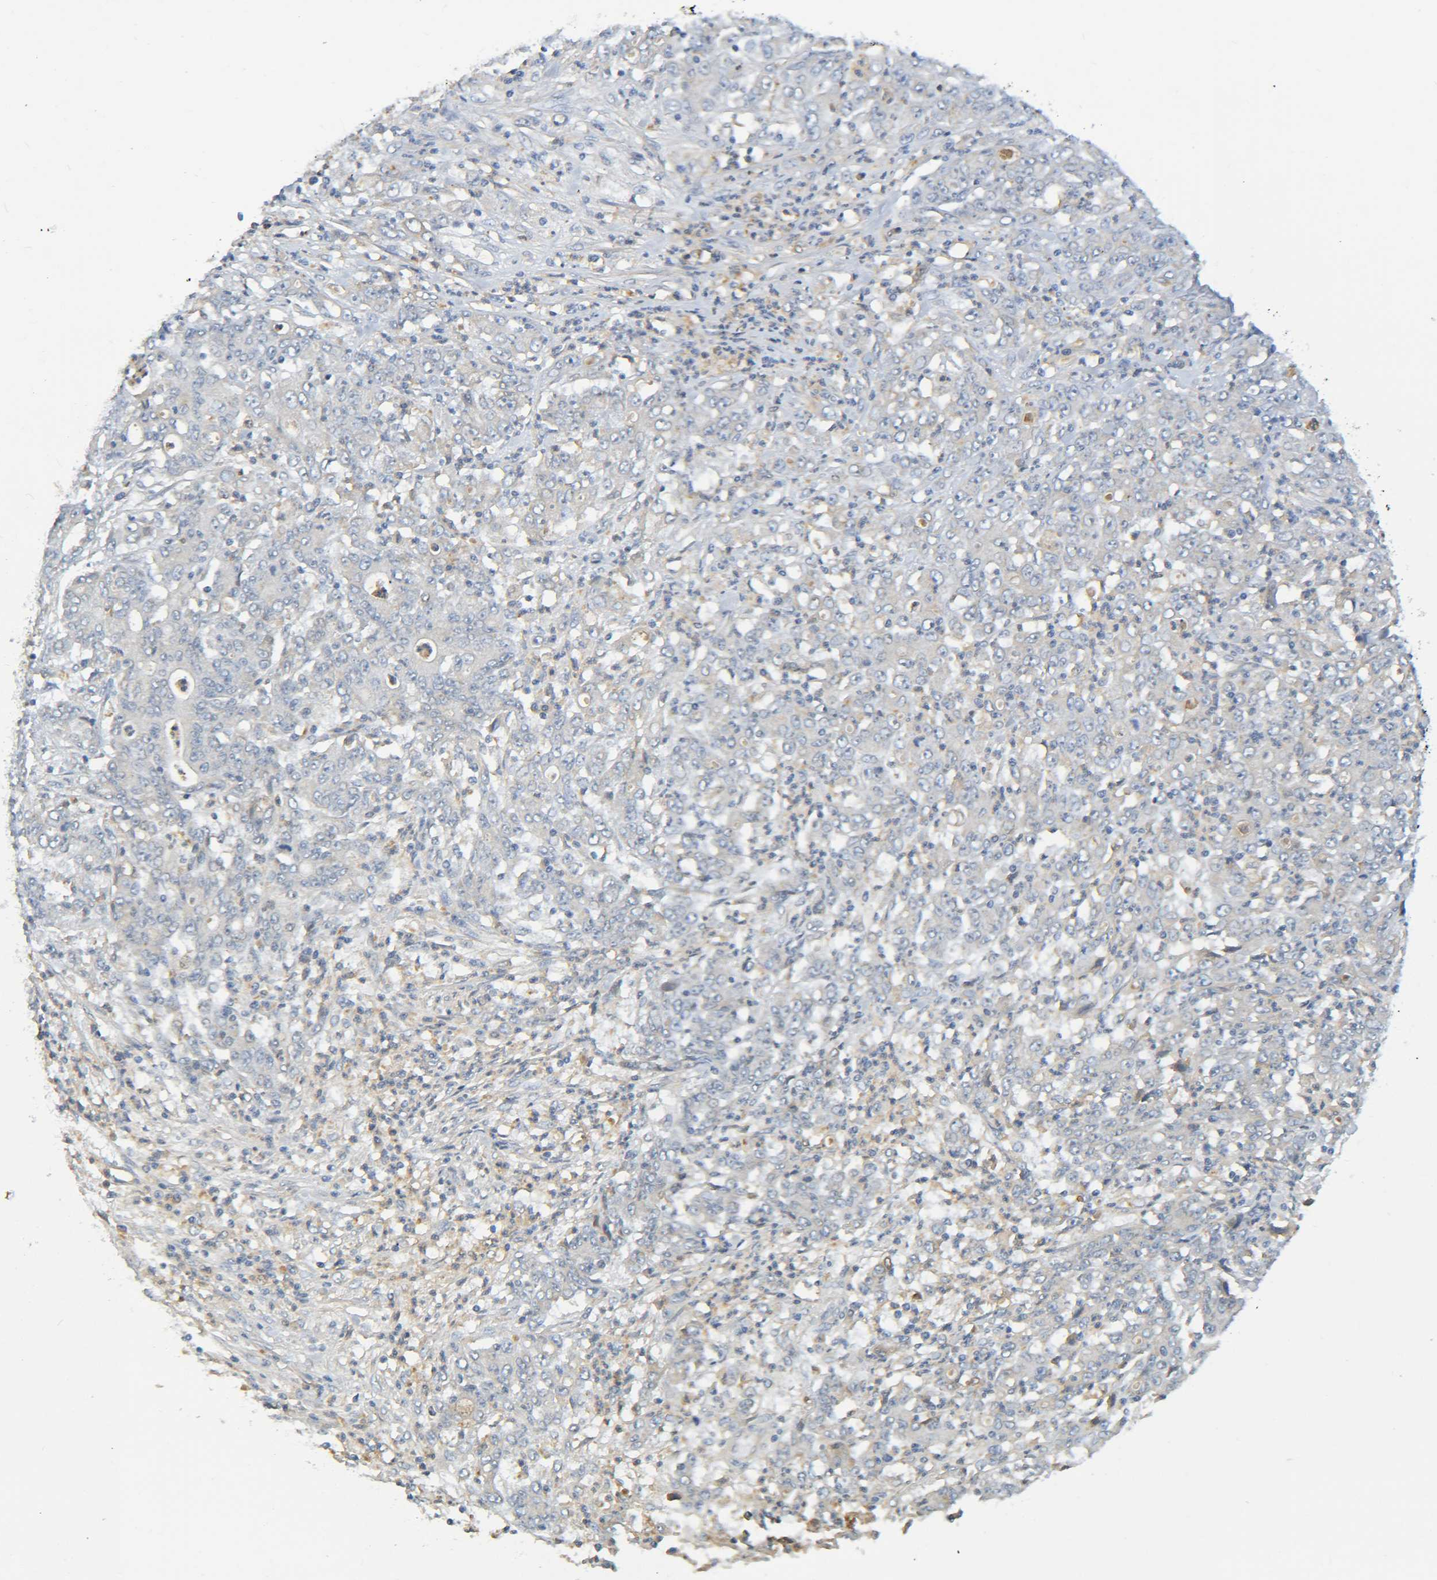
{"staining": {"intensity": "negative", "quantity": "none", "location": "none"}, "tissue": "stomach cancer", "cell_type": "Tumor cells", "image_type": "cancer", "snomed": [{"axis": "morphology", "description": "Adenocarcinoma, NOS"}, {"axis": "topography", "description": "Stomach, lower"}], "caption": "Tumor cells are negative for protein expression in human stomach adenocarcinoma.", "gene": "C1QA", "patient": {"sex": "female", "age": 71}}